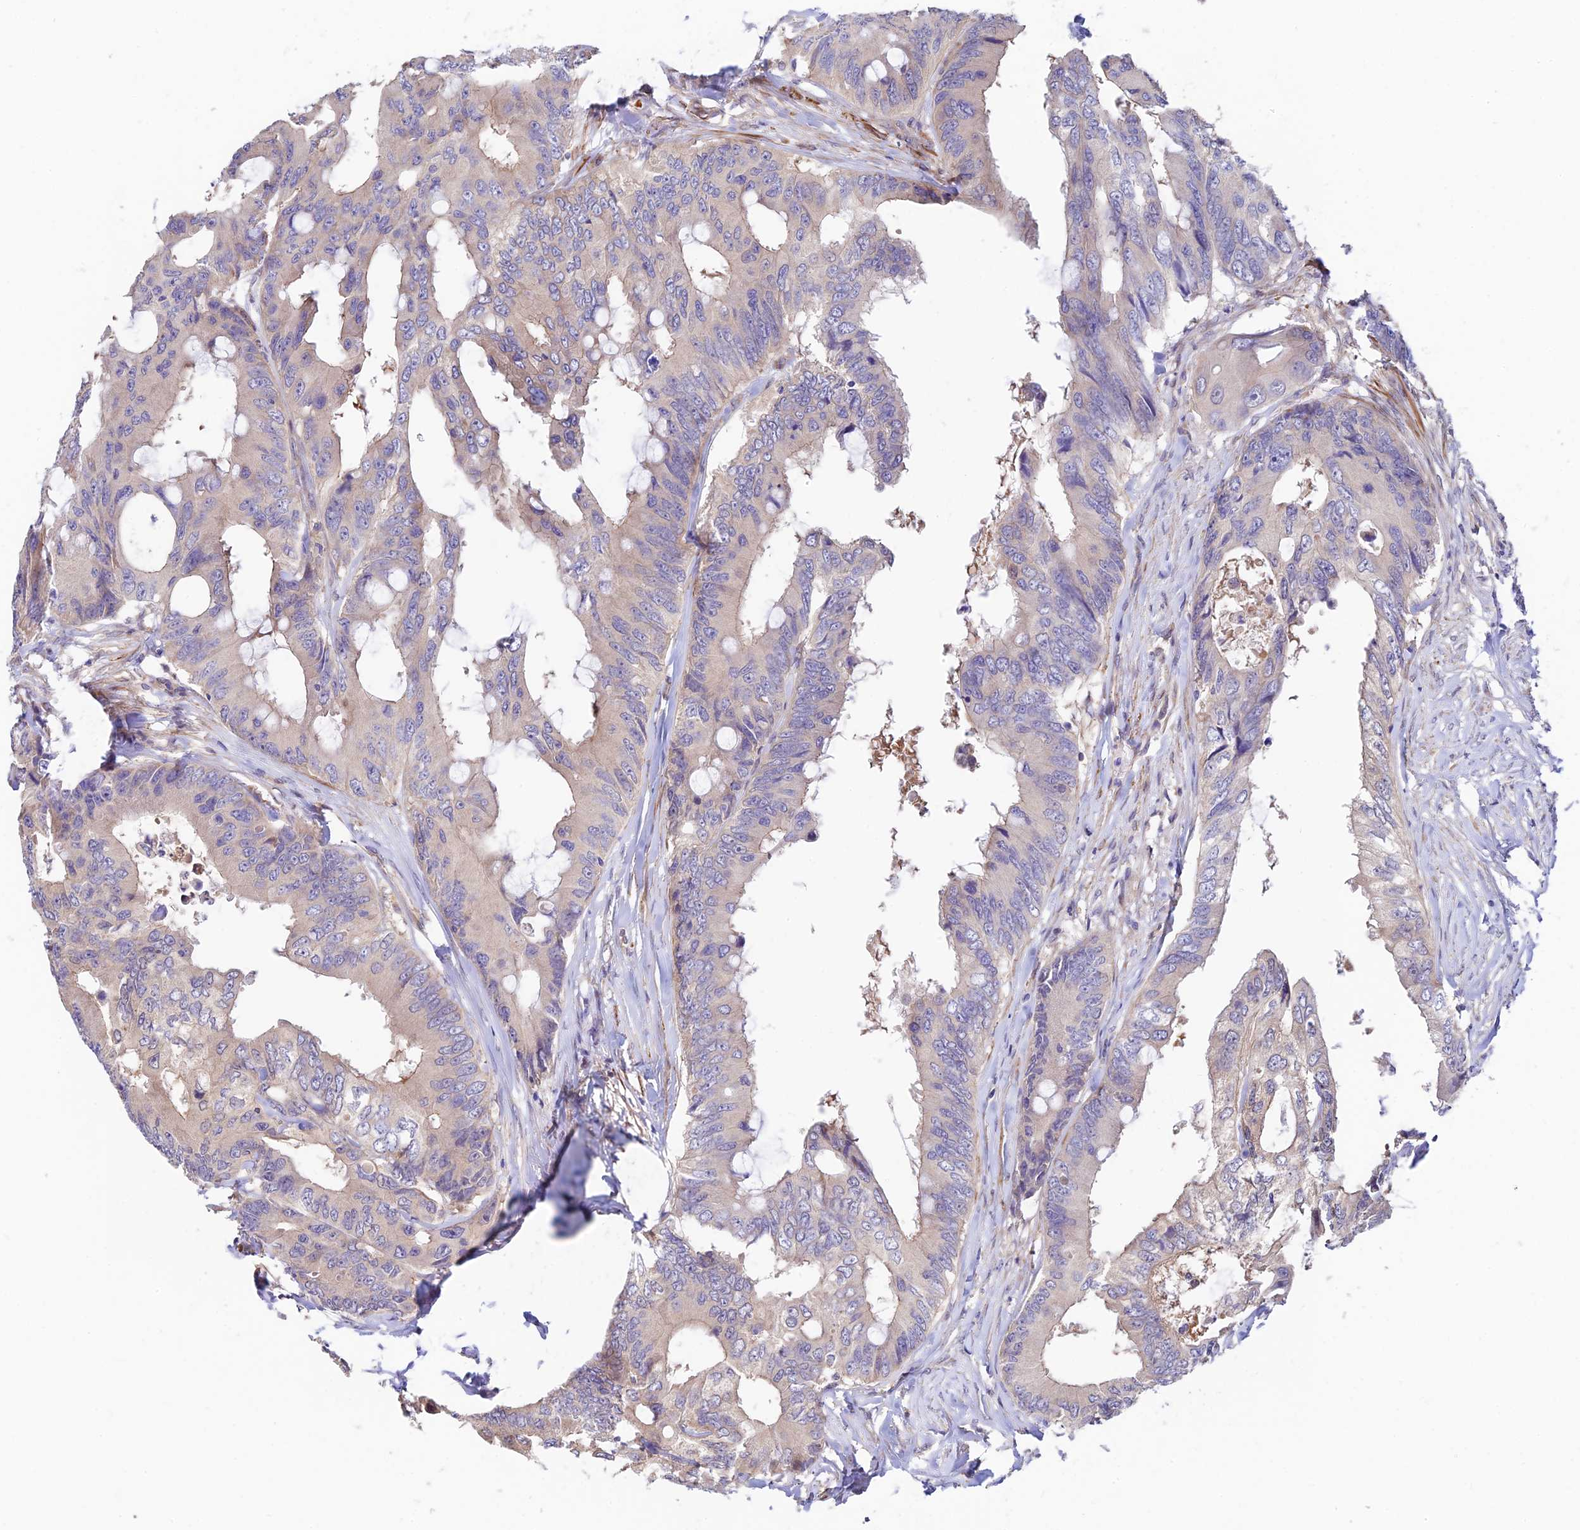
{"staining": {"intensity": "weak", "quantity": "<25%", "location": "cytoplasmic/membranous"}, "tissue": "colorectal cancer", "cell_type": "Tumor cells", "image_type": "cancer", "snomed": [{"axis": "morphology", "description": "Adenocarcinoma, NOS"}, {"axis": "topography", "description": "Colon"}], "caption": "This is an immunohistochemistry image of adenocarcinoma (colorectal). There is no positivity in tumor cells.", "gene": "ANKRD50", "patient": {"sex": "male", "age": 71}}